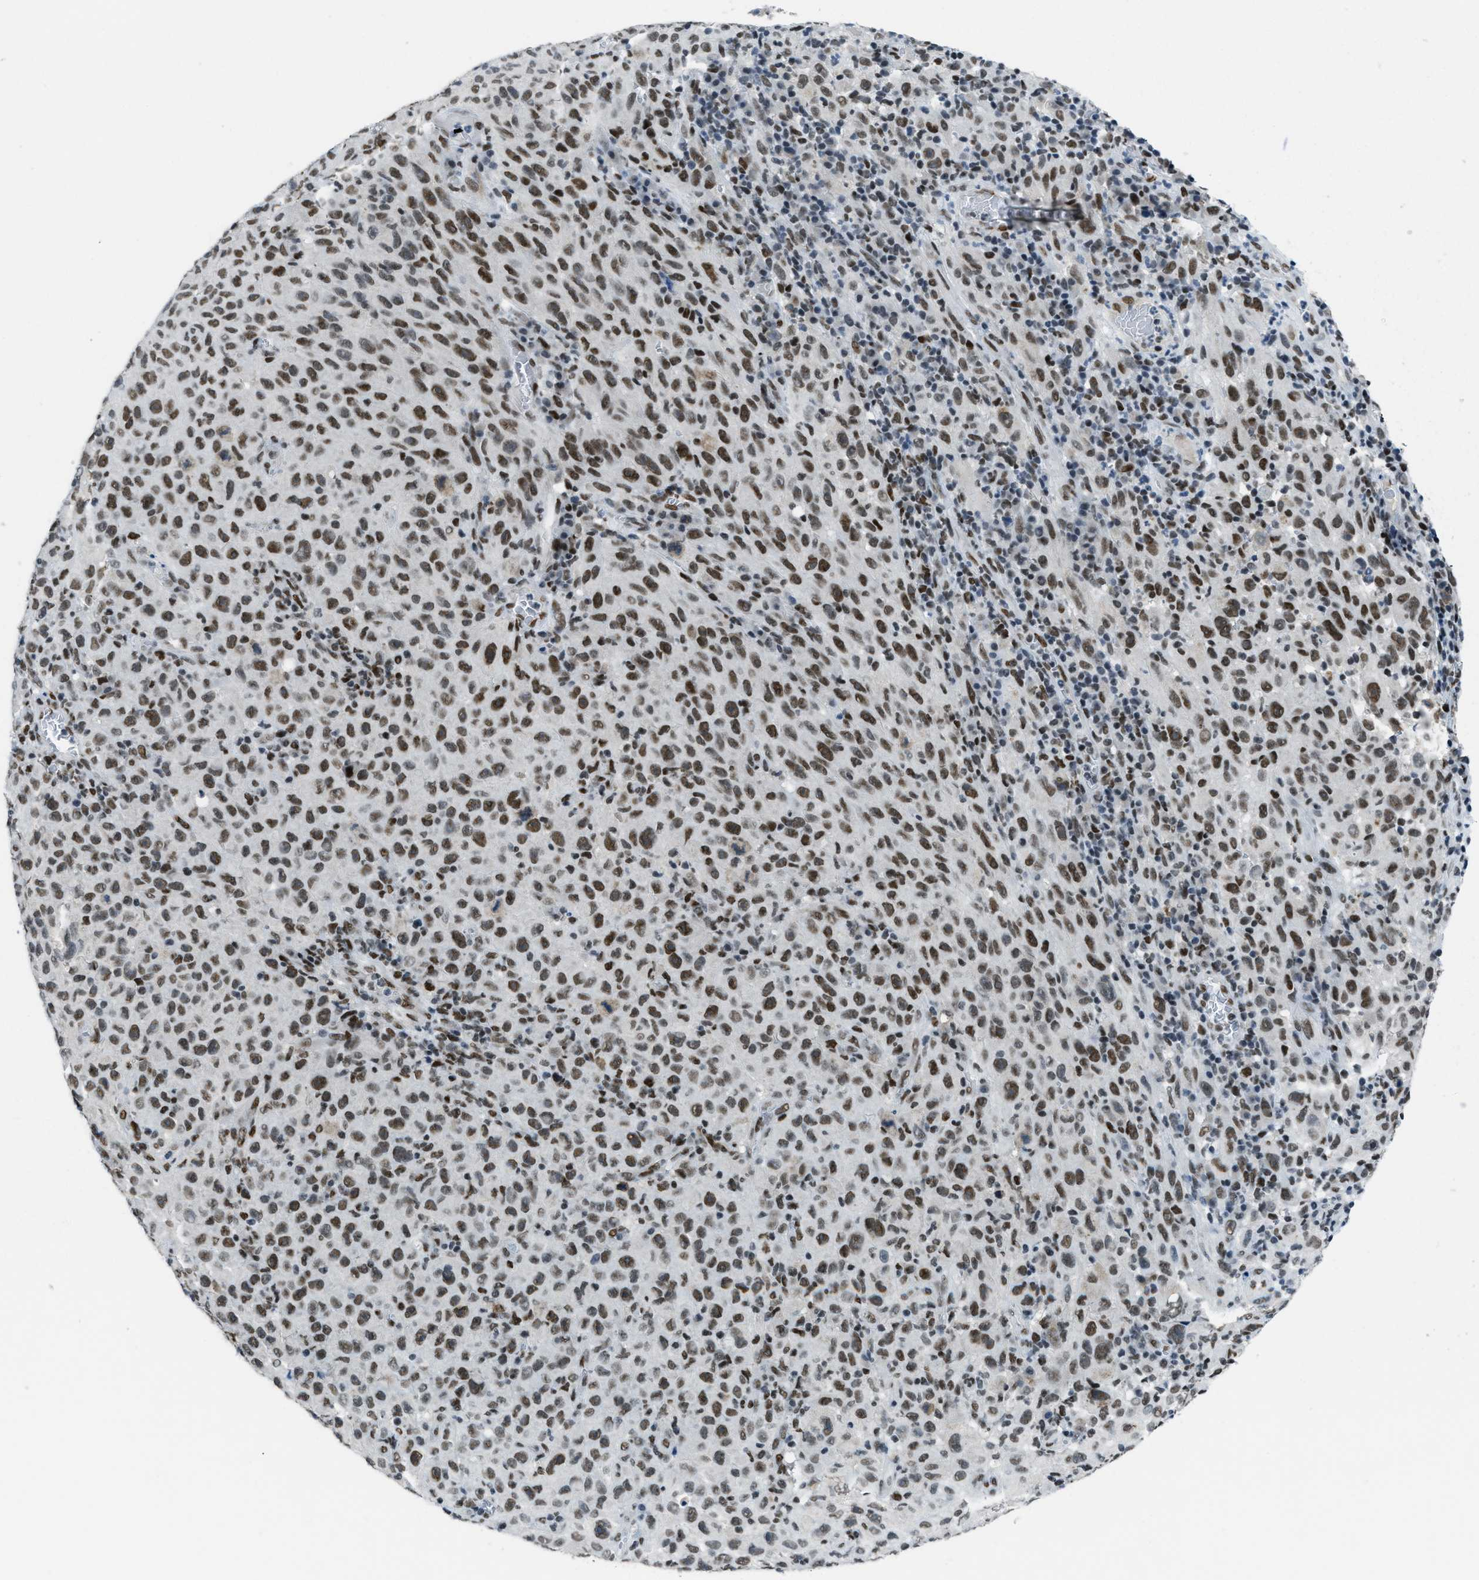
{"staining": {"intensity": "moderate", "quantity": ">75%", "location": "nuclear"}, "tissue": "melanoma", "cell_type": "Tumor cells", "image_type": "cancer", "snomed": [{"axis": "morphology", "description": "Malignant melanoma, NOS"}, {"axis": "topography", "description": "Skin"}], "caption": "Melanoma stained for a protein (brown) demonstrates moderate nuclear positive positivity in approximately >75% of tumor cells.", "gene": "GATAD2B", "patient": {"sex": "female", "age": 82}}